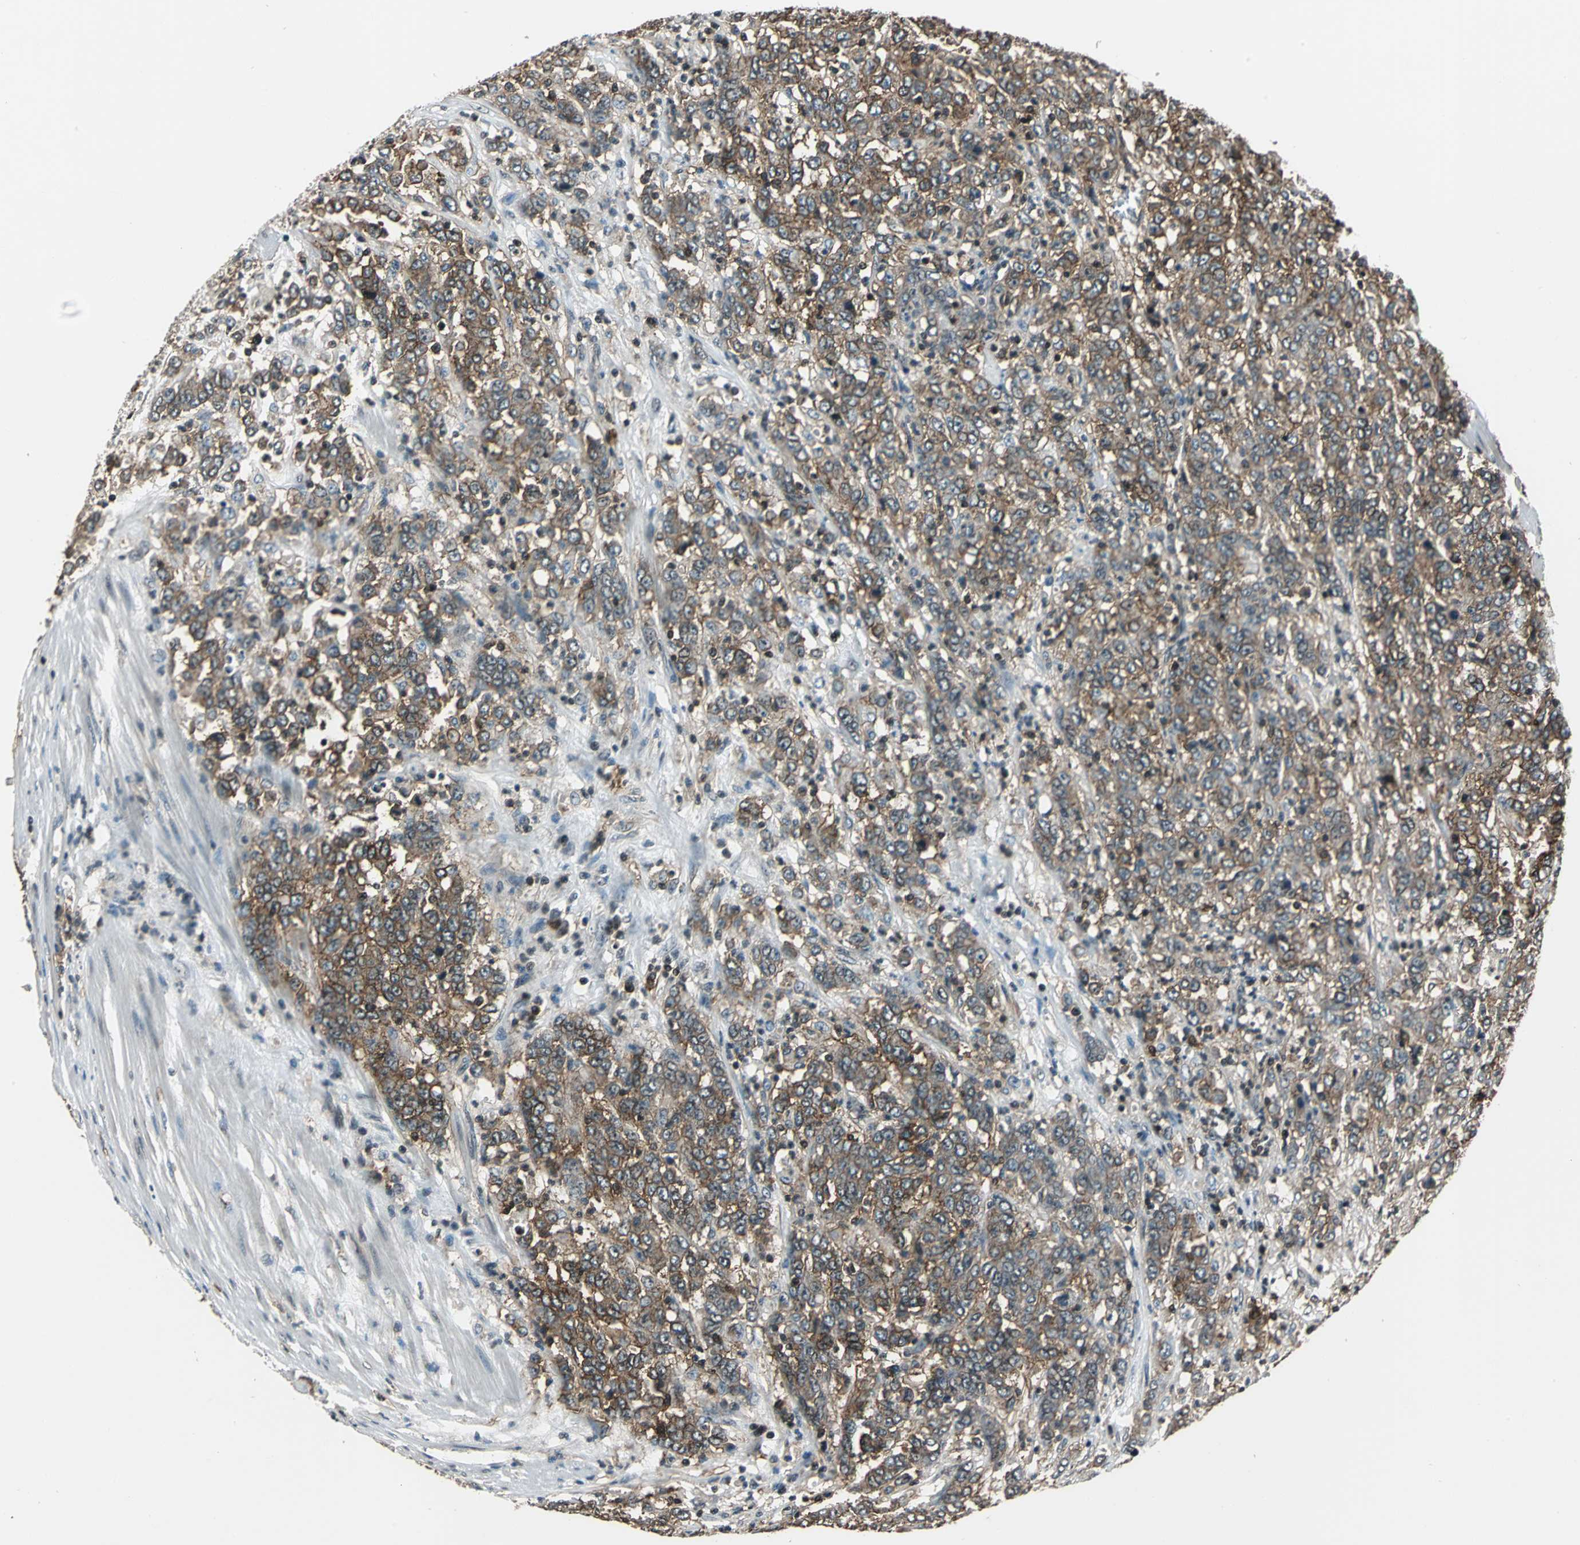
{"staining": {"intensity": "moderate", "quantity": ">75%", "location": "cytoplasmic/membranous"}, "tissue": "stomach cancer", "cell_type": "Tumor cells", "image_type": "cancer", "snomed": [{"axis": "morphology", "description": "Adenocarcinoma, NOS"}, {"axis": "topography", "description": "Stomach, lower"}], "caption": "Human stomach cancer (adenocarcinoma) stained with a brown dye shows moderate cytoplasmic/membranous positive expression in approximately >75% of tumor cells.", "gene": "NR2C2", "patient": {"sex": "female", "age": 71}}